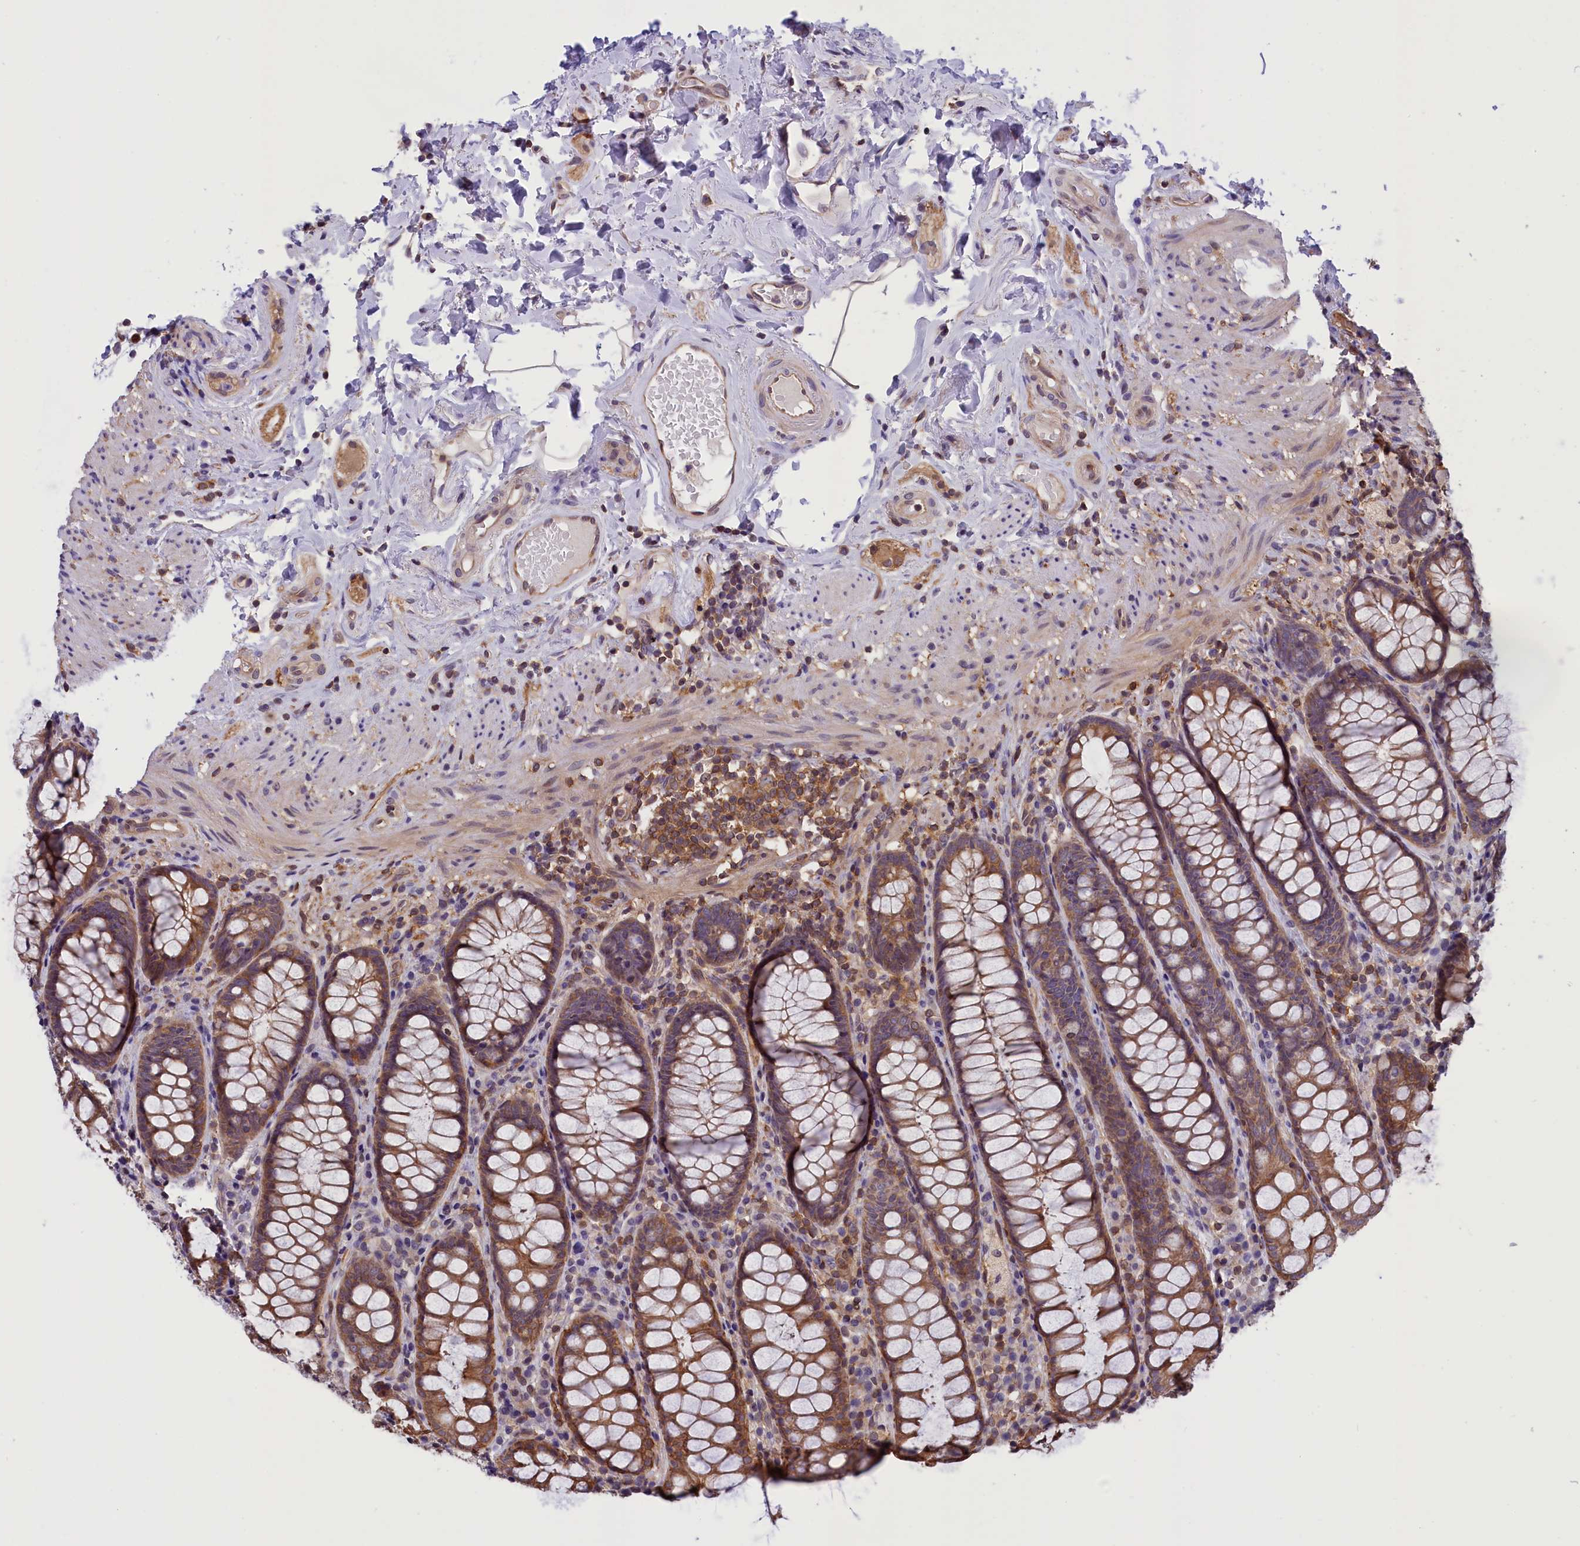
{"staining": {"intensity": "moderate", "quantity": ">75%", "location": "cytoplasmic/membranous"}, "tissue": "rectum", "cell_type": "Glandular cells", "image_type": "normal", "snomed": [{"axis": "morphology", "description": "Normal tissue, NOS"}, {"axis": "topography", "description": "Rectum"}], "caption": "DAB (3,3'-diaminobenzidine) immunohistochemical staining of normal human rectum exhibits moderate cytoplasmic/membranous protein staining in about >75% of glandular cells. (IHC, brightfield microscopy, high magnification).", "gene": "TBCB", "patient": {"sex": "male", "age": 83}}